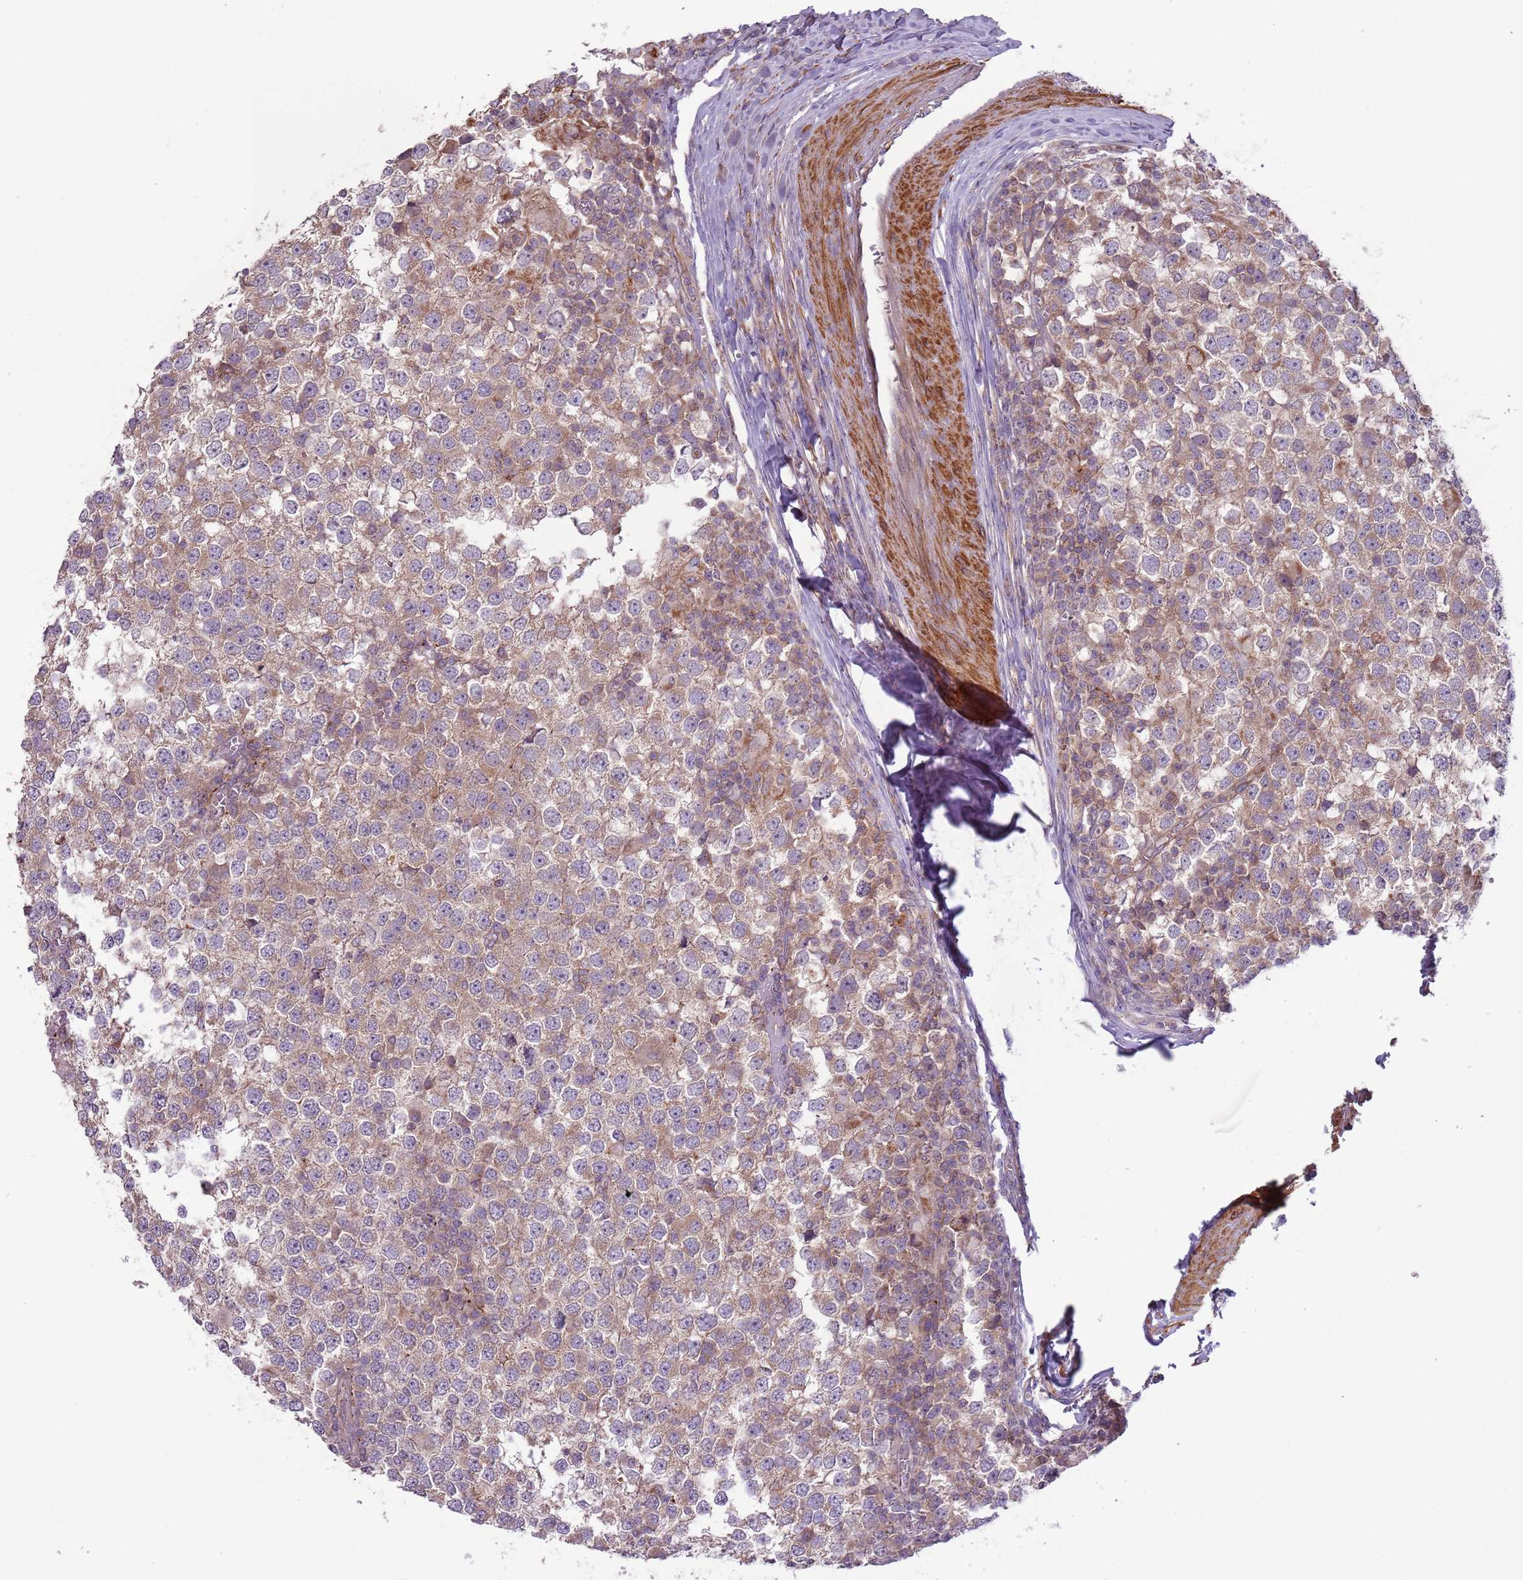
{"staining": {"intensity": "moderate", "quantity": "25%-75%", "location": "cytoplasmic/membranous"}, "tissue": "testis cancer", "cell_type": "Tumor cells", "image_type": "cancer", "snomed": [{"axis": "morphology", "description": "Seminoma, NOS"}, {"axis": "topography", "description": "Testis"}], "caption": "A photomicrograph showing moderate cytoplasmic/membranous expression in approximately 25%-75% of tumor cells in testis cancer (seminoma), as visualized by brown immunohistochemical staining.", "gene": "DTD2", "patient": {"sex": "male", "age": 65}}